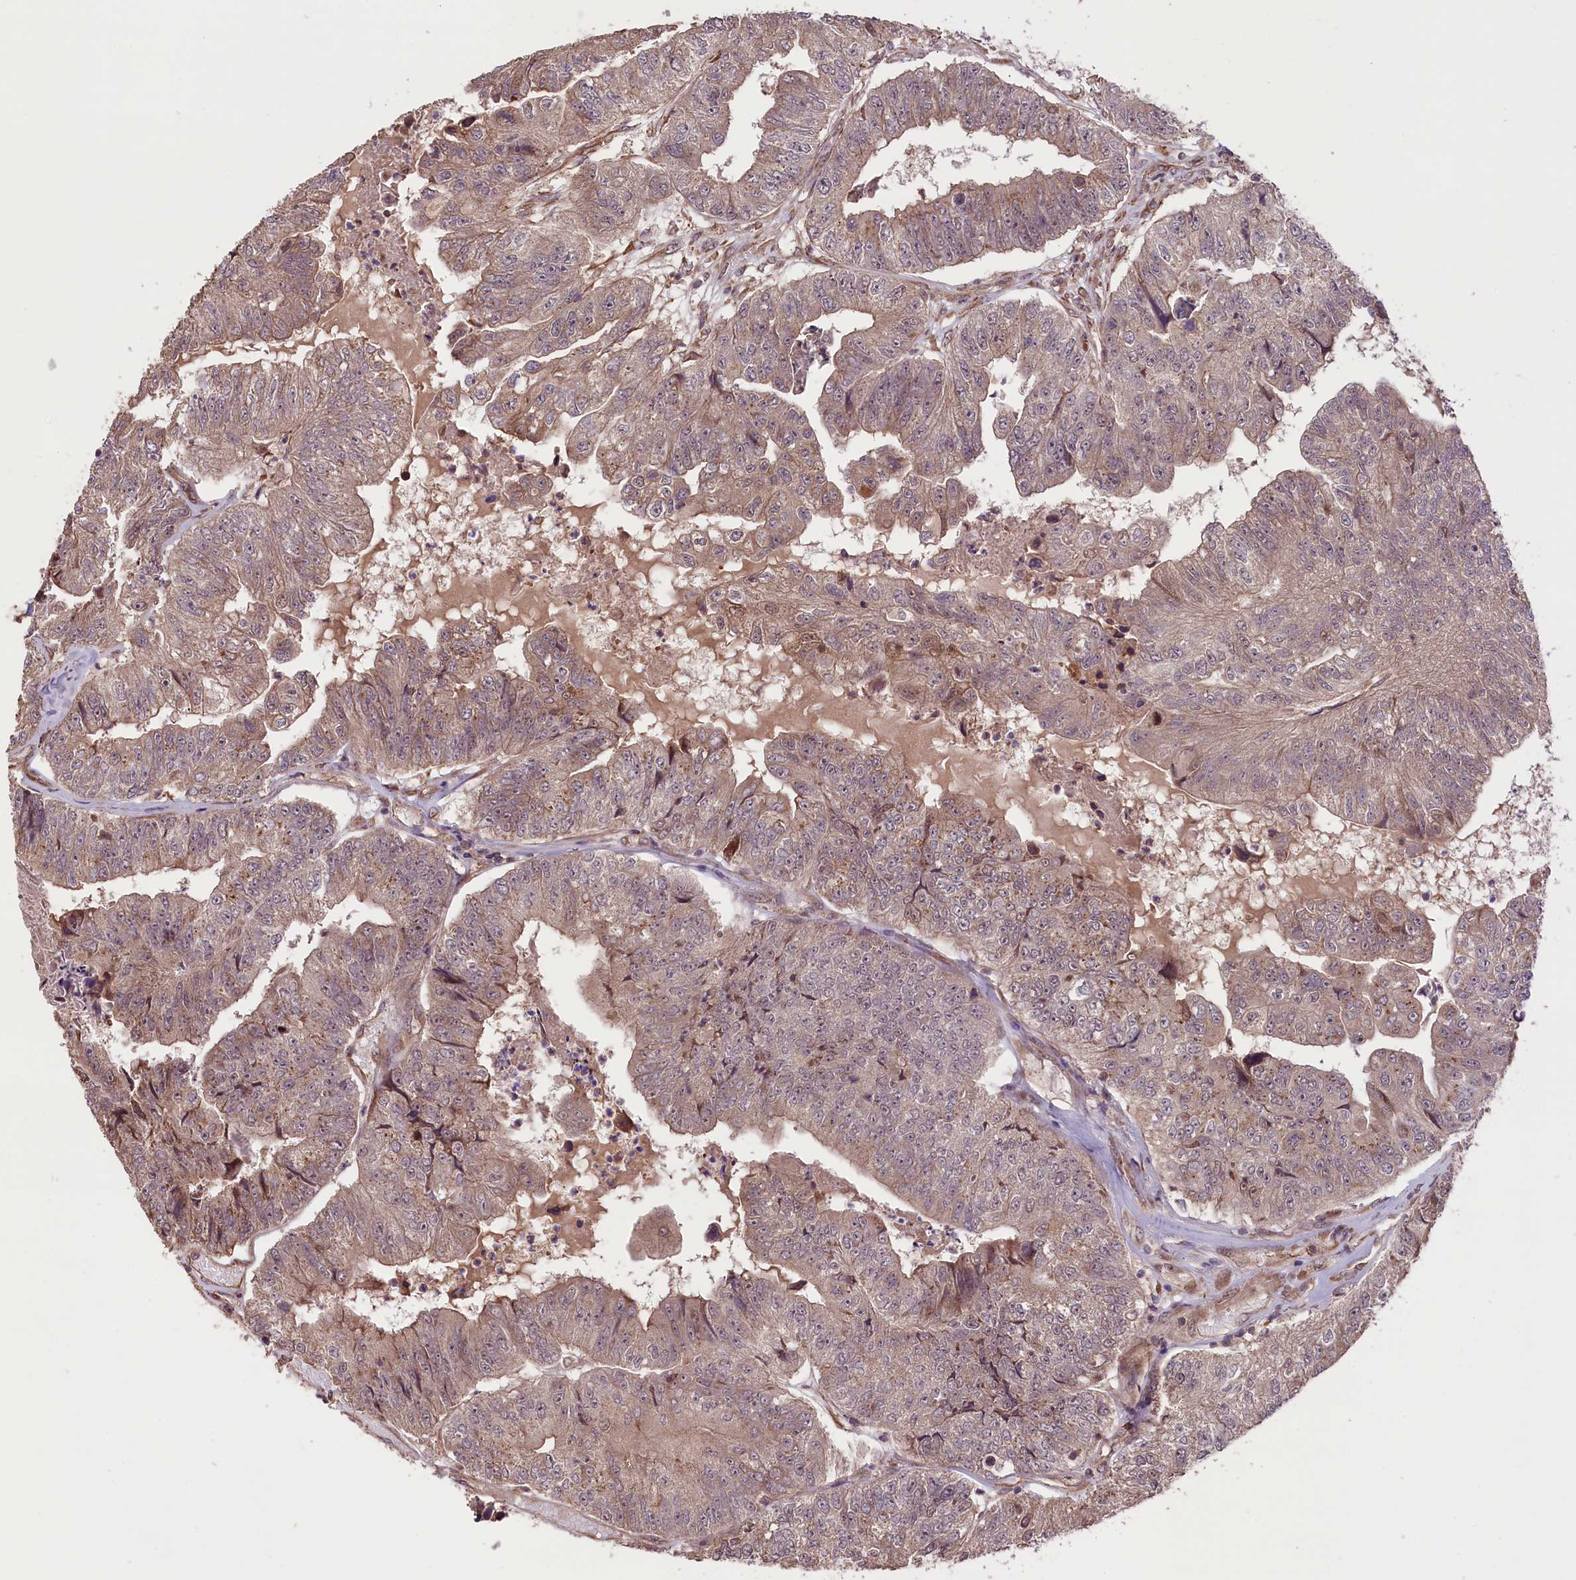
{"staining": {"intensity": "weak", "quantity": ">75%", "location": "cytoplasmic/membranous"}, "tissue": "colorectal cancer", "cell_type": "Tumor cells", "image_type": "cancer", "snomed": [{"axis": "morphology", "description": "Adenocarcinoma, NOS"}, {"axis": "topography", "description": "Colon"}], "caption": "Tumor cells exhibit low levels of weak cytoplasmic/membranous positivity in approximately >75% of cells in human colorectal cancer. (IHC, brightfield microscopy, high magnification).", "gene": "HDAC5", "patient": {"sex": "female", "age": 67}}